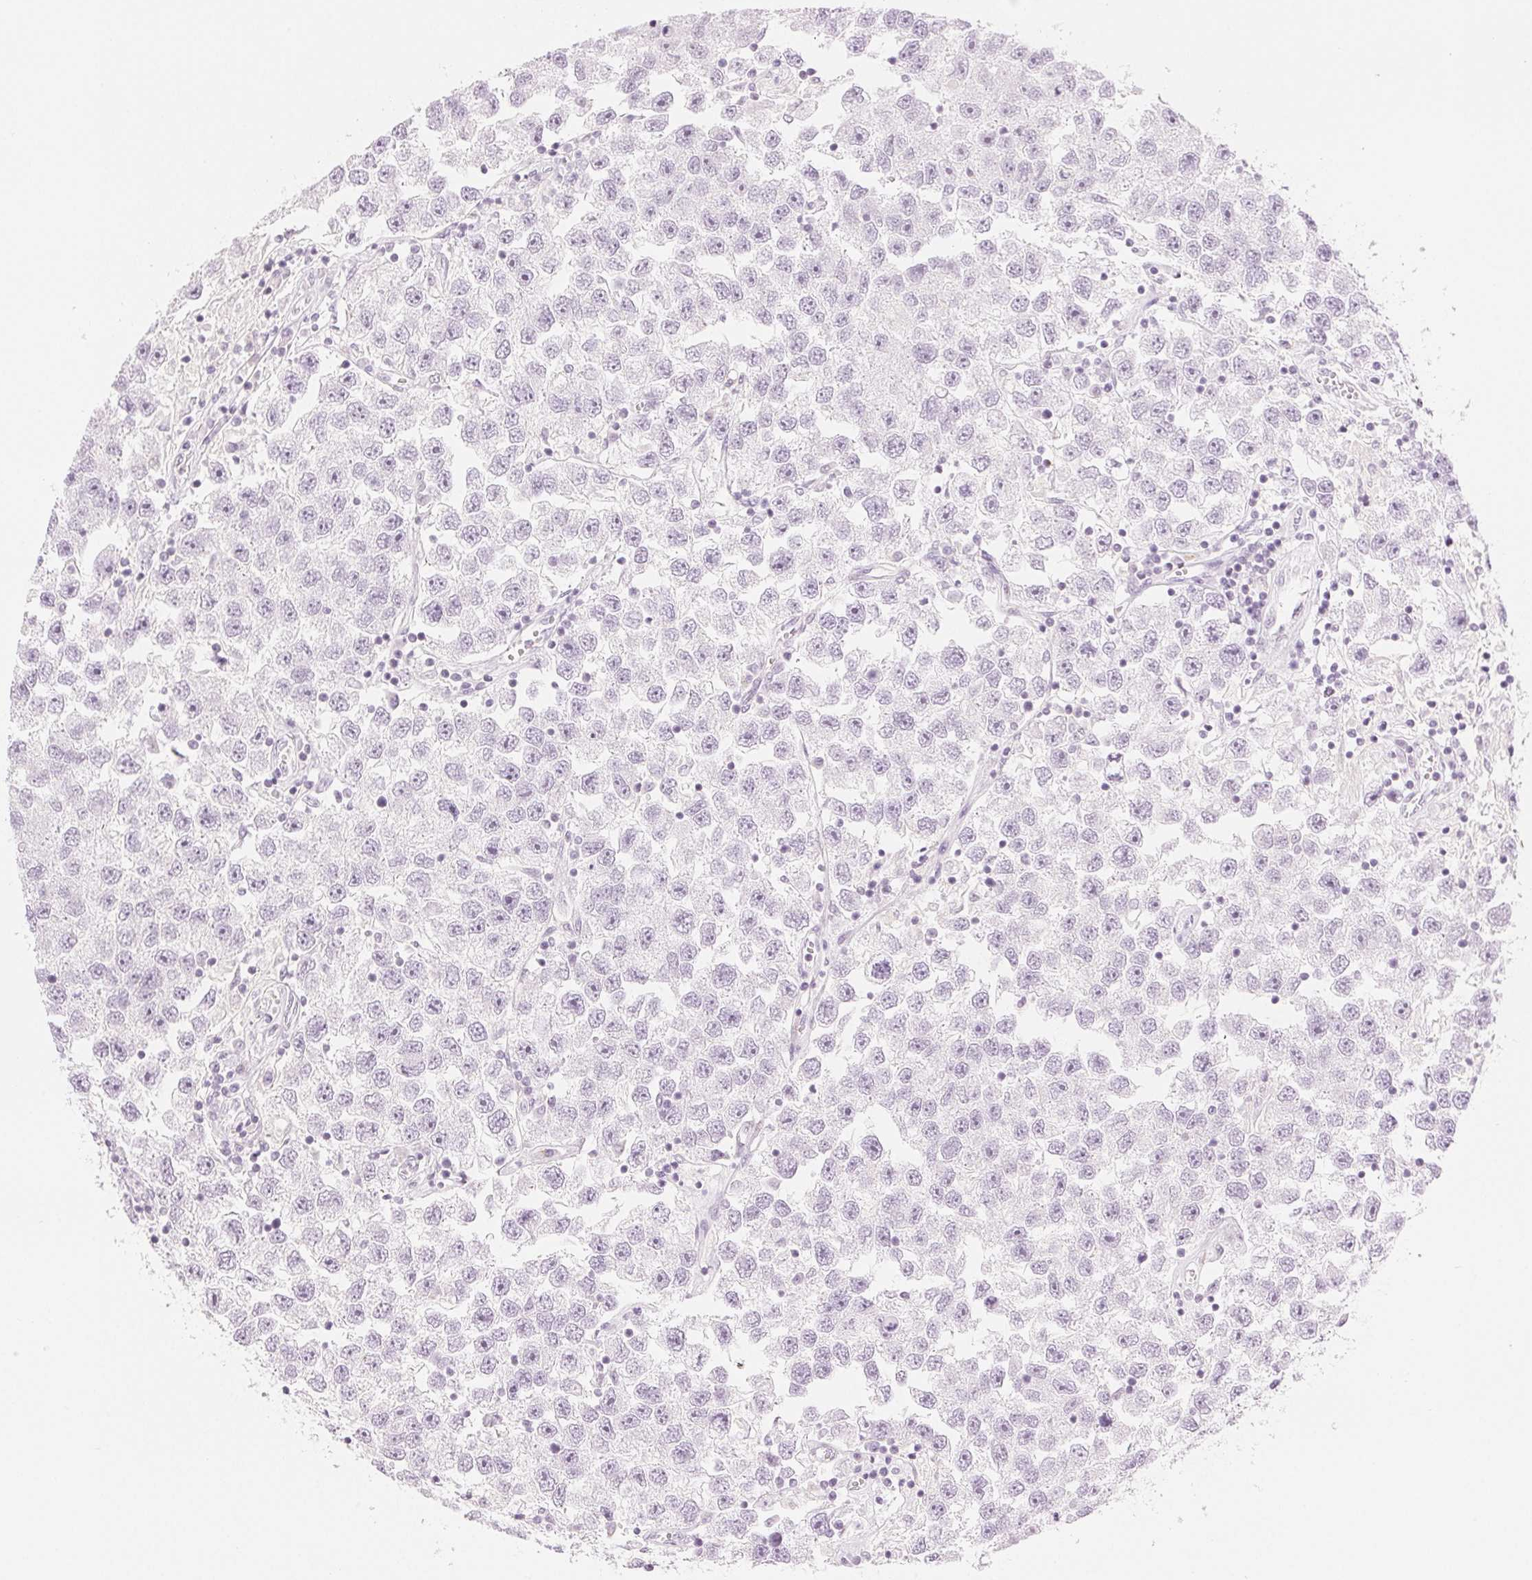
{"staining": {"intensity": "negative", "quantity": "none", "location": "none"}, "tissue": "testis cancer", "cell_type": "Tumor cells", "image_type": "cancer", "snomed": [{"axis": "morphology", "description": "Seminoma, NOS"}, {"axis": "topography", "description": "Testis"}], "caption": "Protein analysis of testis seminoma displays no significant positivity in tumor cells.", "gene": "SLC5A2", "patient": {"sex": "male", "age": 26}}